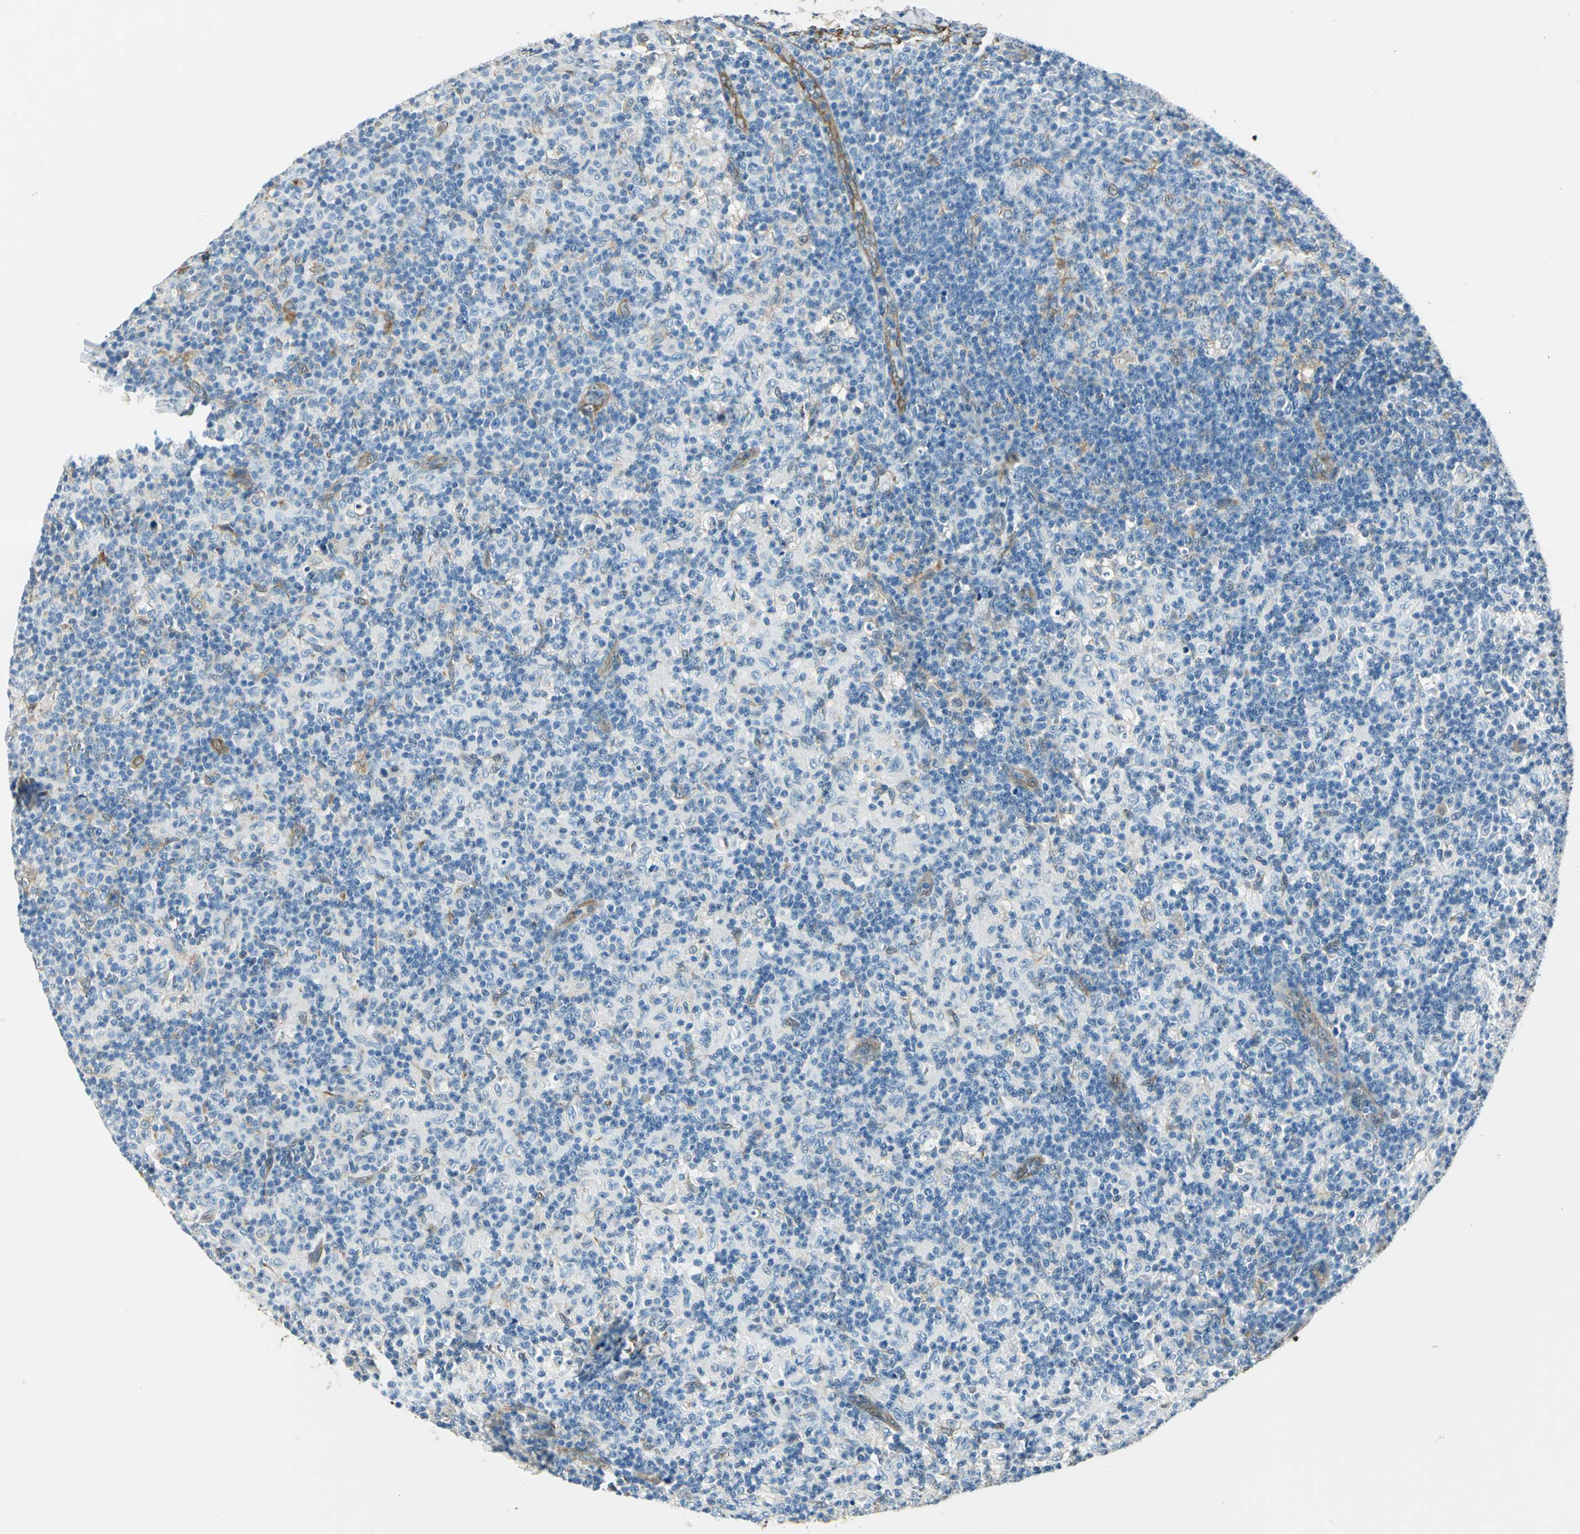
{"staining": {"intensity": "negative", "quantity": "none", "location": "none"}, "tissue": "lymph node", "cell_type": "Germinal center cells", "image_type": "normal", "snomed": [{"axis": "morphology", "description": "Normal tissue, NOS"}, {"axis": "morphology", "description": "Inflammation, NOS"}, {"axis": "topography", "description": "Lymph node"}], "caption": "High power microscopy histopathology image of an immunohistochemistry histopathology image of benign lymph node, revealing no significant positivity in germinal center cells.", "gene": "HSPB1", "patient": {"sex": "male", "age": 55}}